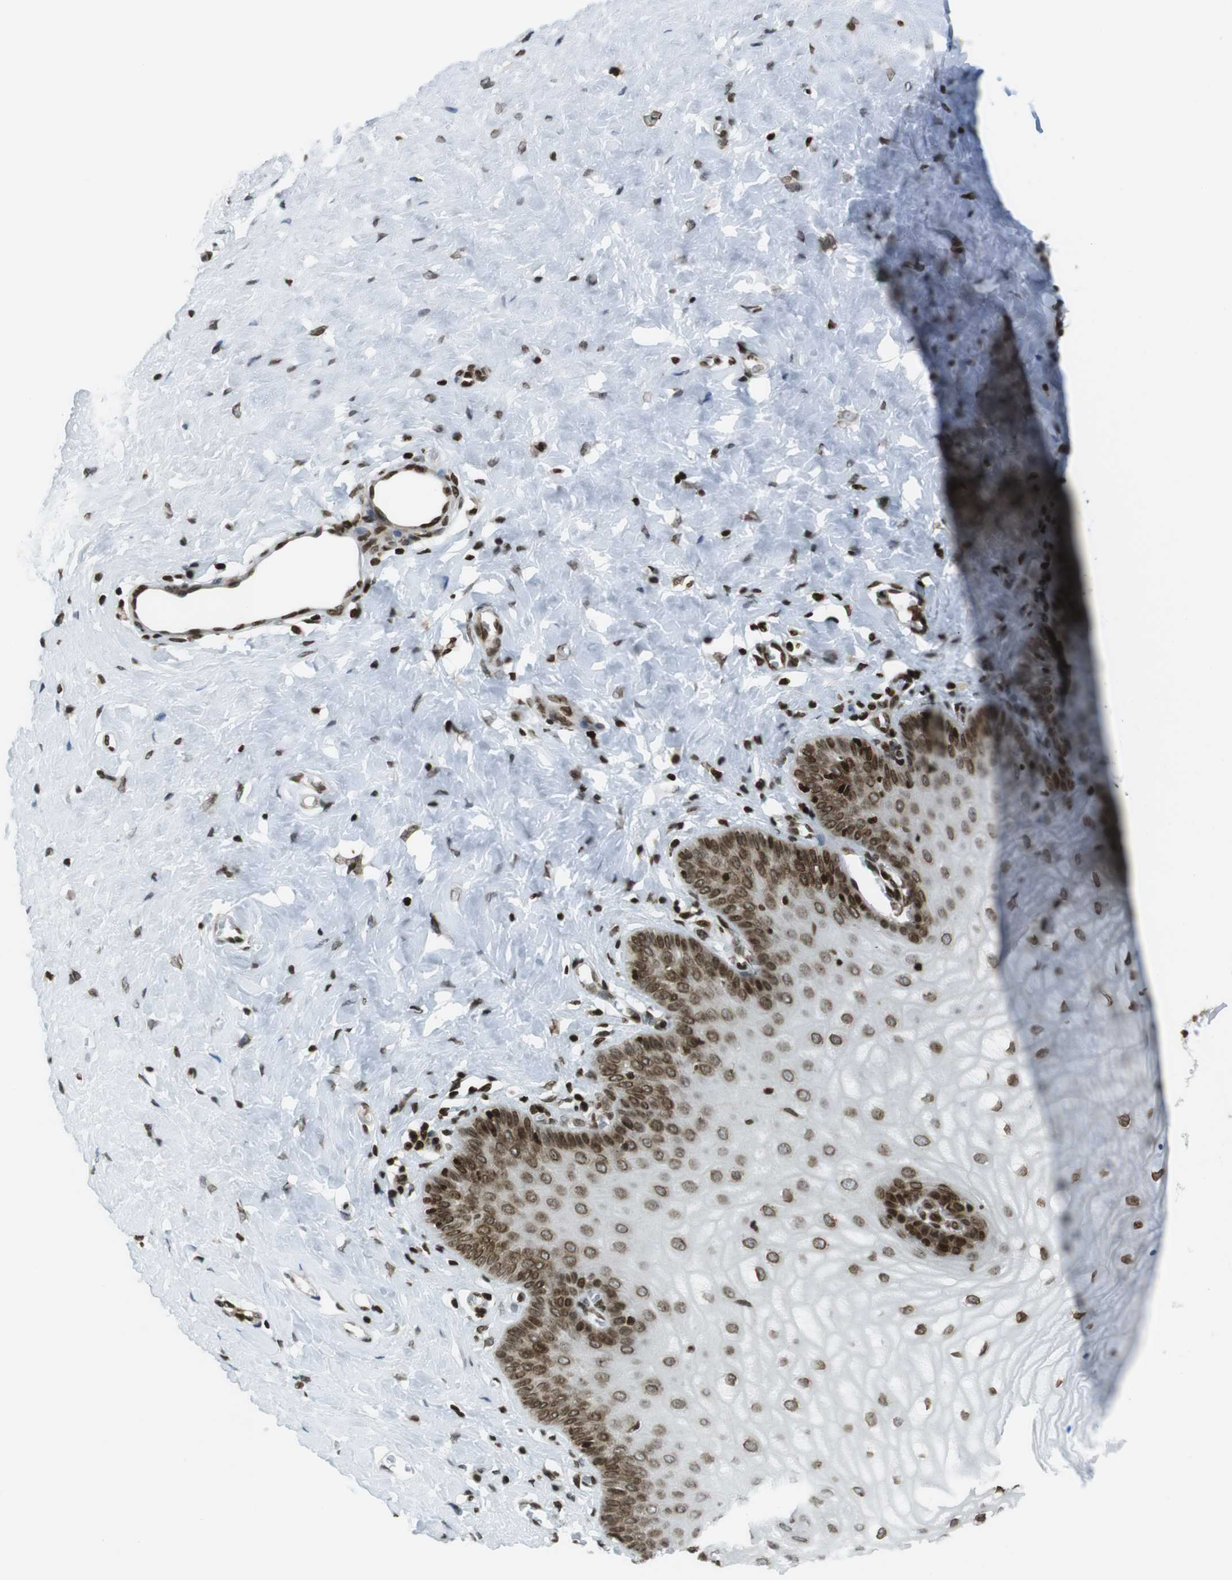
{"staining": {"intensity": "strong", "quantity": ">75%", "location": "nuclear"}, "tissue": "cervix", "cell_type": "Glandular cells", "image_type": "normal", "snomed": [{"axis": "morphology", "description": "Normal tissue, NOS"}, {"axis": "topography", "description": "Cervix"}], "caption": "Immunohistochemical staining of normal cervix displays strong nuclear protein staining in about >75% of glandular cells. (DAB IHC with brightfield microscopy, high magnification).", "gene": "H2AC8", "patient": {"sex": "female", "age": 55}}